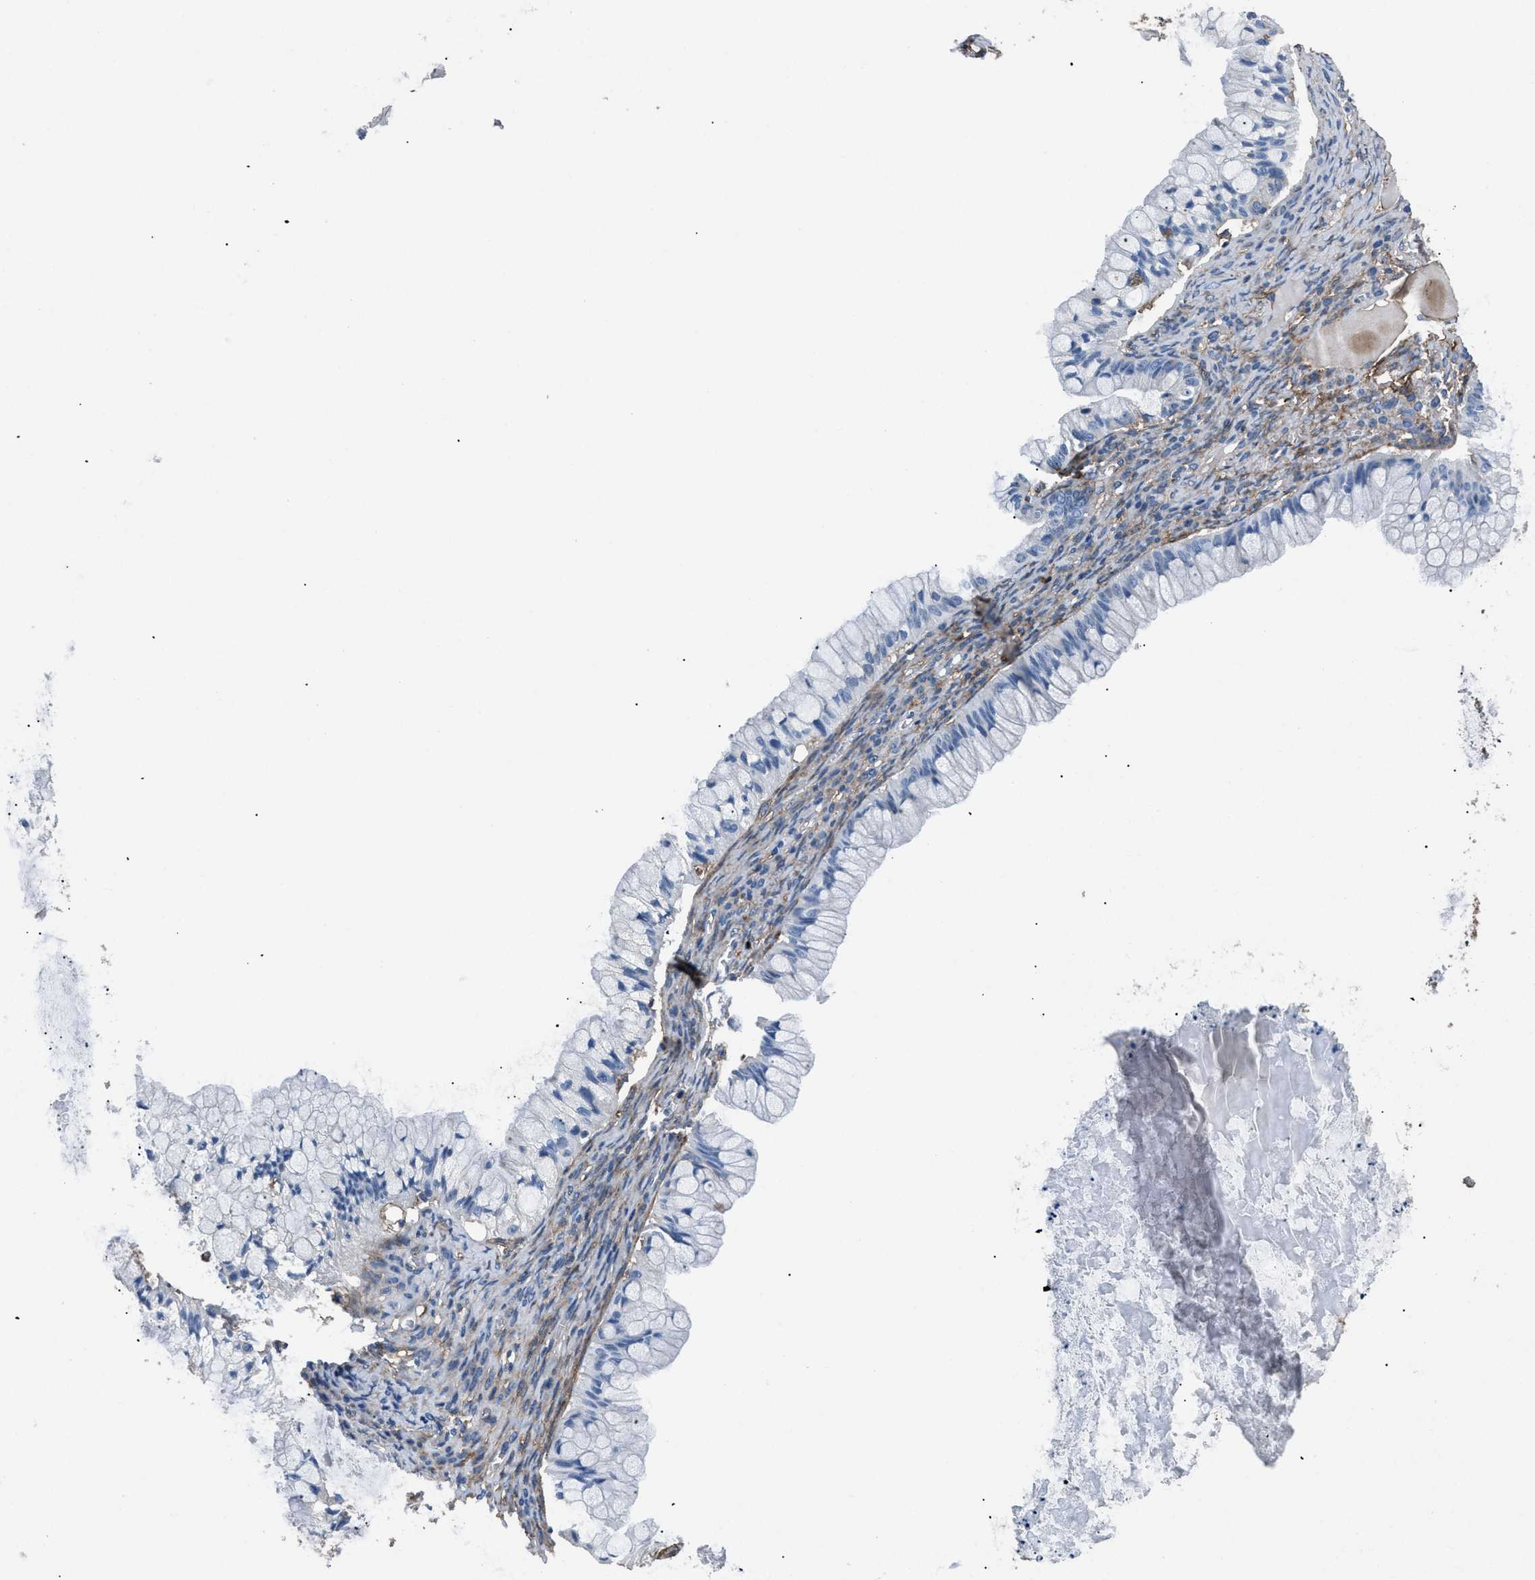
{"staining": {"intensity": "negative", "quantity": "none", "location": "none"}, "tissue": "ovarian cancer", "cell_type": "Tumor cells", "image_type": "cancer", "snomed": [{"axis": "morphology", "description": "Cystadenocarcinoma, mucinous, NOS"}, {"axis": "topography", "description": "Ovary"}], "caption": "IHC histopathology image of neoplastic tissue: human mucinous cystadenocarcinoma (ovarian) stained with DAB demonstrates no significant protein positivity in tumor cells.", "gene": "CD276", "patient": {"sex": "female", "age": 57}}